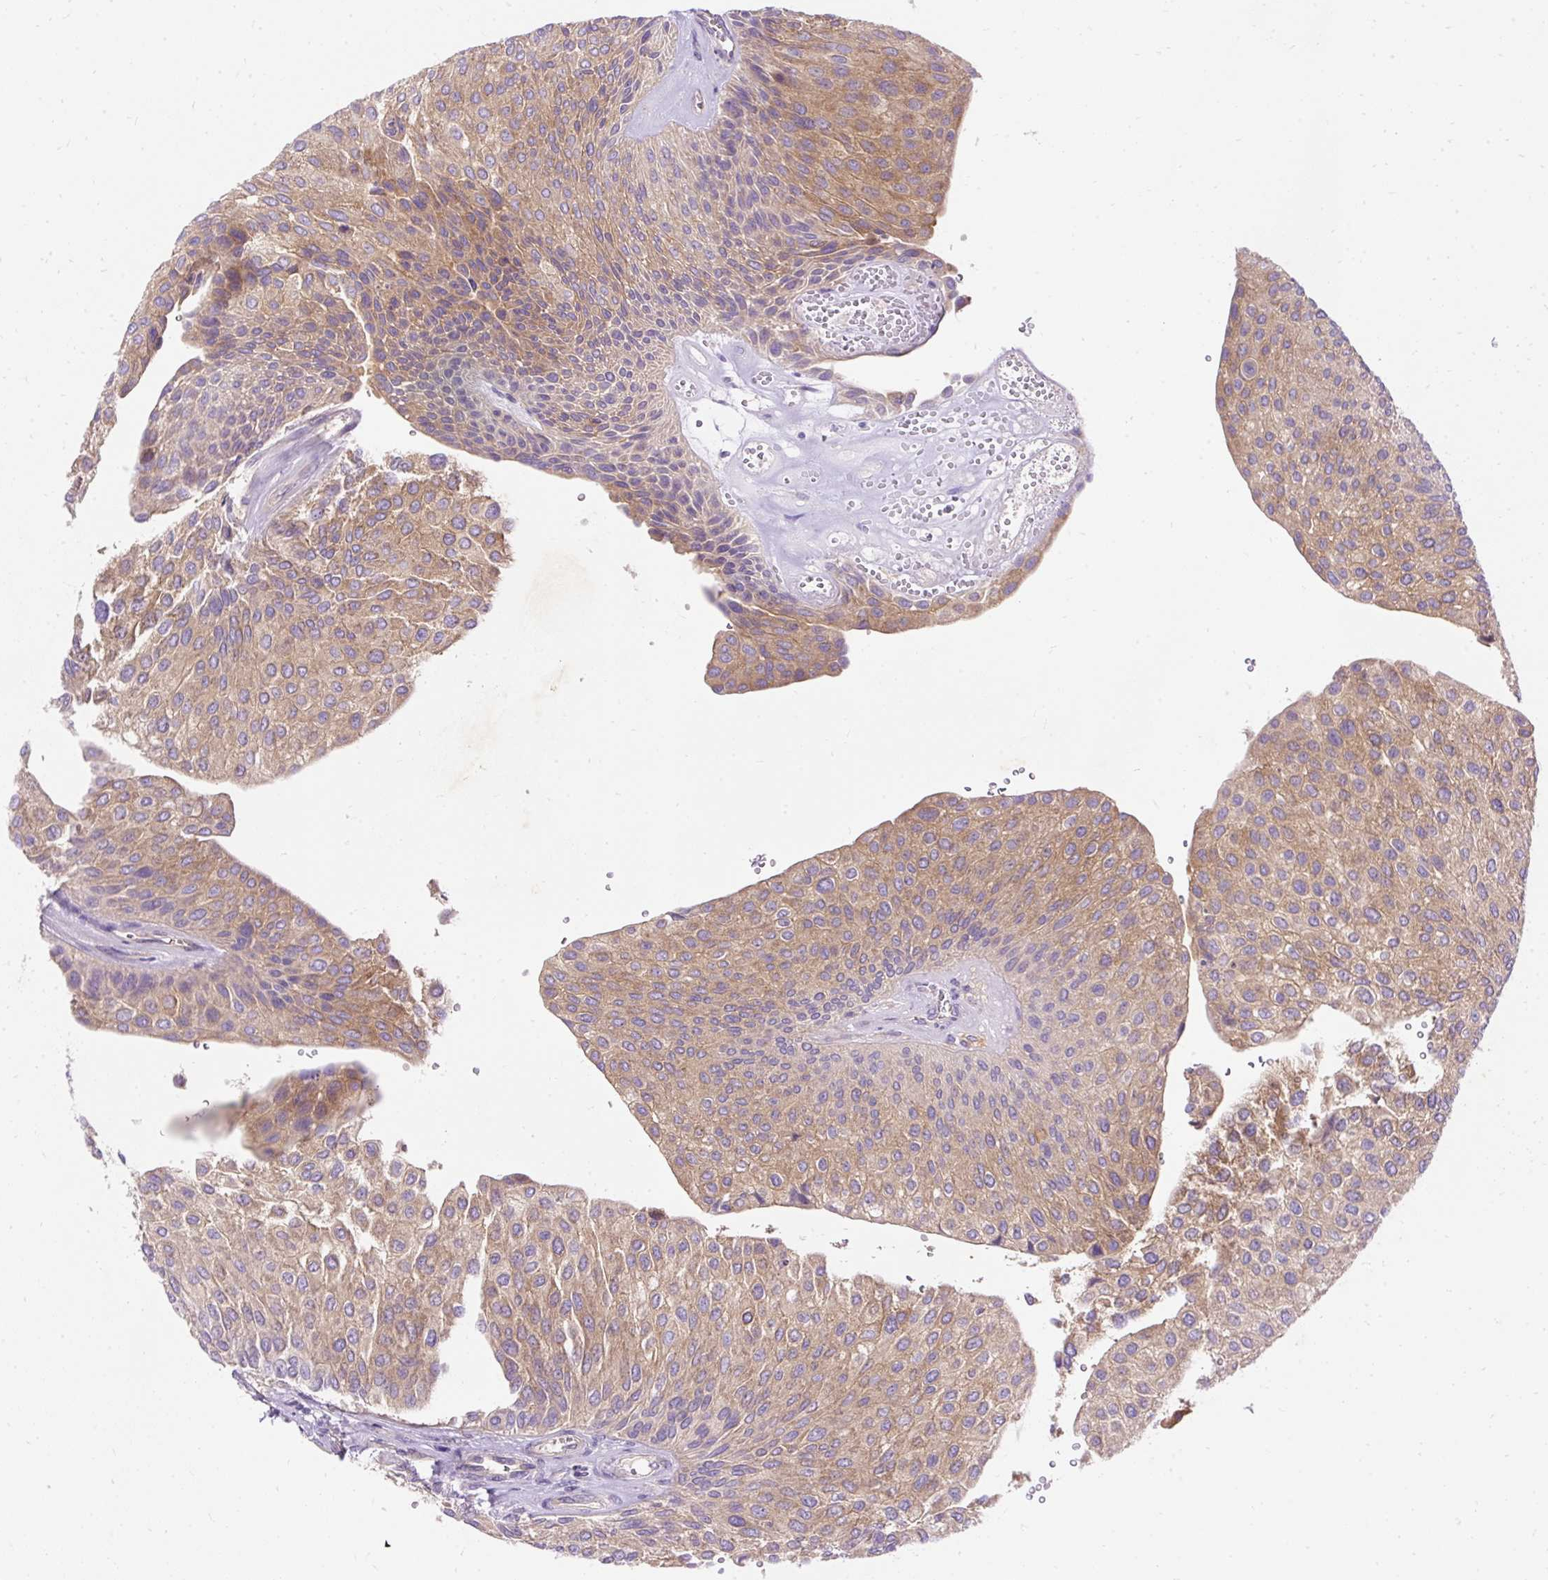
{"staining": {"intensity": "moderate", "quantity": ">75%", "location": "cytoplasmic/membranous"}, "tissue": "urothelial cancer", "cell_type": "Tumor cells", "image_type": "cancer", "snomed": [{"axis": "morphology", "description": "Urothelial carcinoma, NOS"}, {"axis": "topography", "description": "Urinary bladder"}], "caption": "A photomicrograph of transitional cell carcinoma stained for a protein reveals moderate cytoplasmic/membranous brown staining in tumor cells. (Brightfield microscopy of DAB IHC at high magnification).", "gene": "OR4K15", "patient": {"sex": "male", "age": 67}}